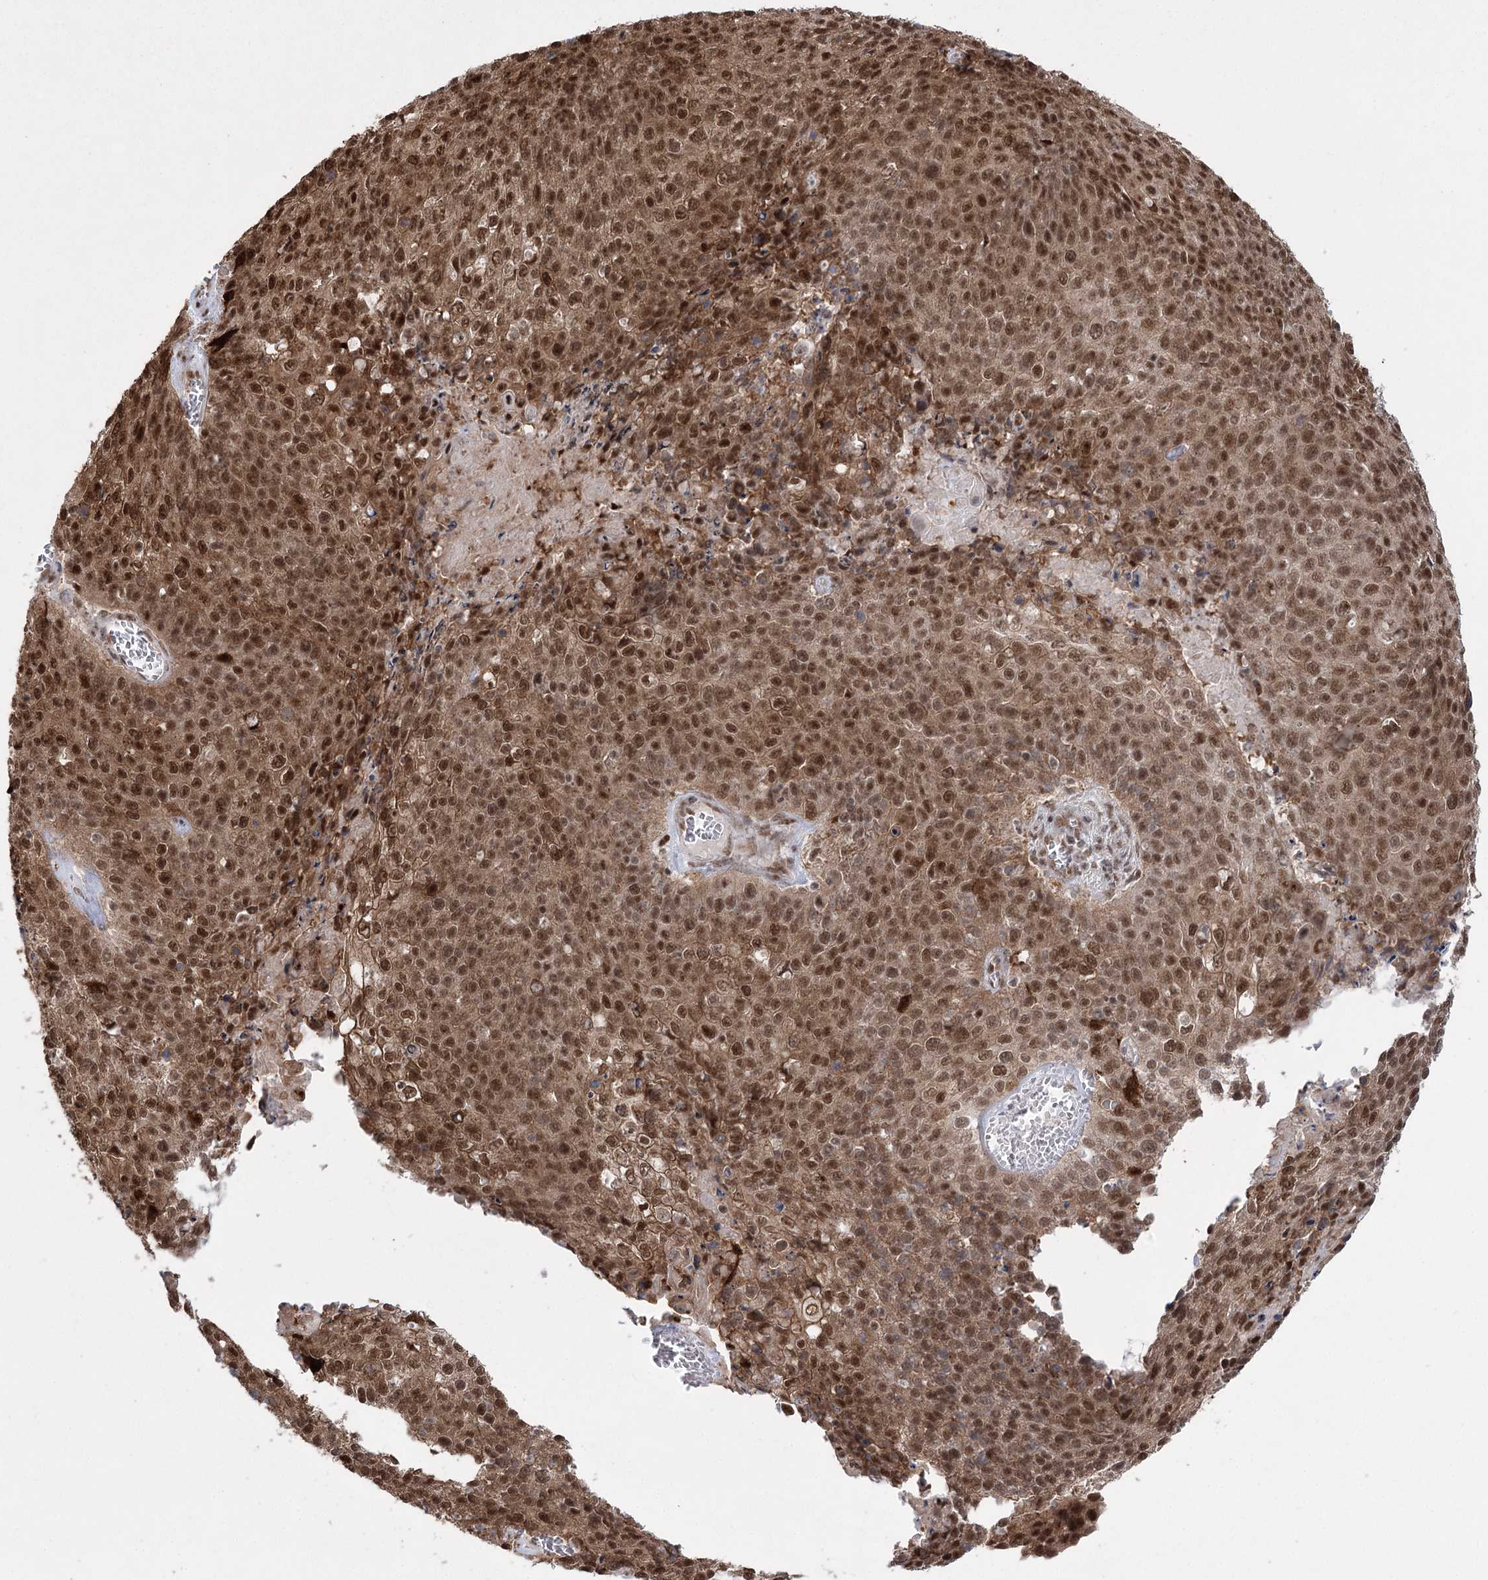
{"staining": {"intensity": "moderate", "quantity": ">75%", "location": "cytoplasmic/membranous,nuclear"}, "tissue": "cervical cancer", "cell_type": "Tumor cells", "image_type": "cancer", "snomed": [{"axis": "morphology", "description": "Squamous cell carcinoma, NOS"}, {"axis": "topography", "description": "Cervix"}], "caption": "A micrograph of human squamous cell carcinoma (cervical) stained for a protein reveals moderate cytoplasmic/membranous and nuclear brown staining in tumor cells. Nuclei are stained in blue.", "gene": "ZCCHC8", "patient": {"sex": "female", "age": 39}}